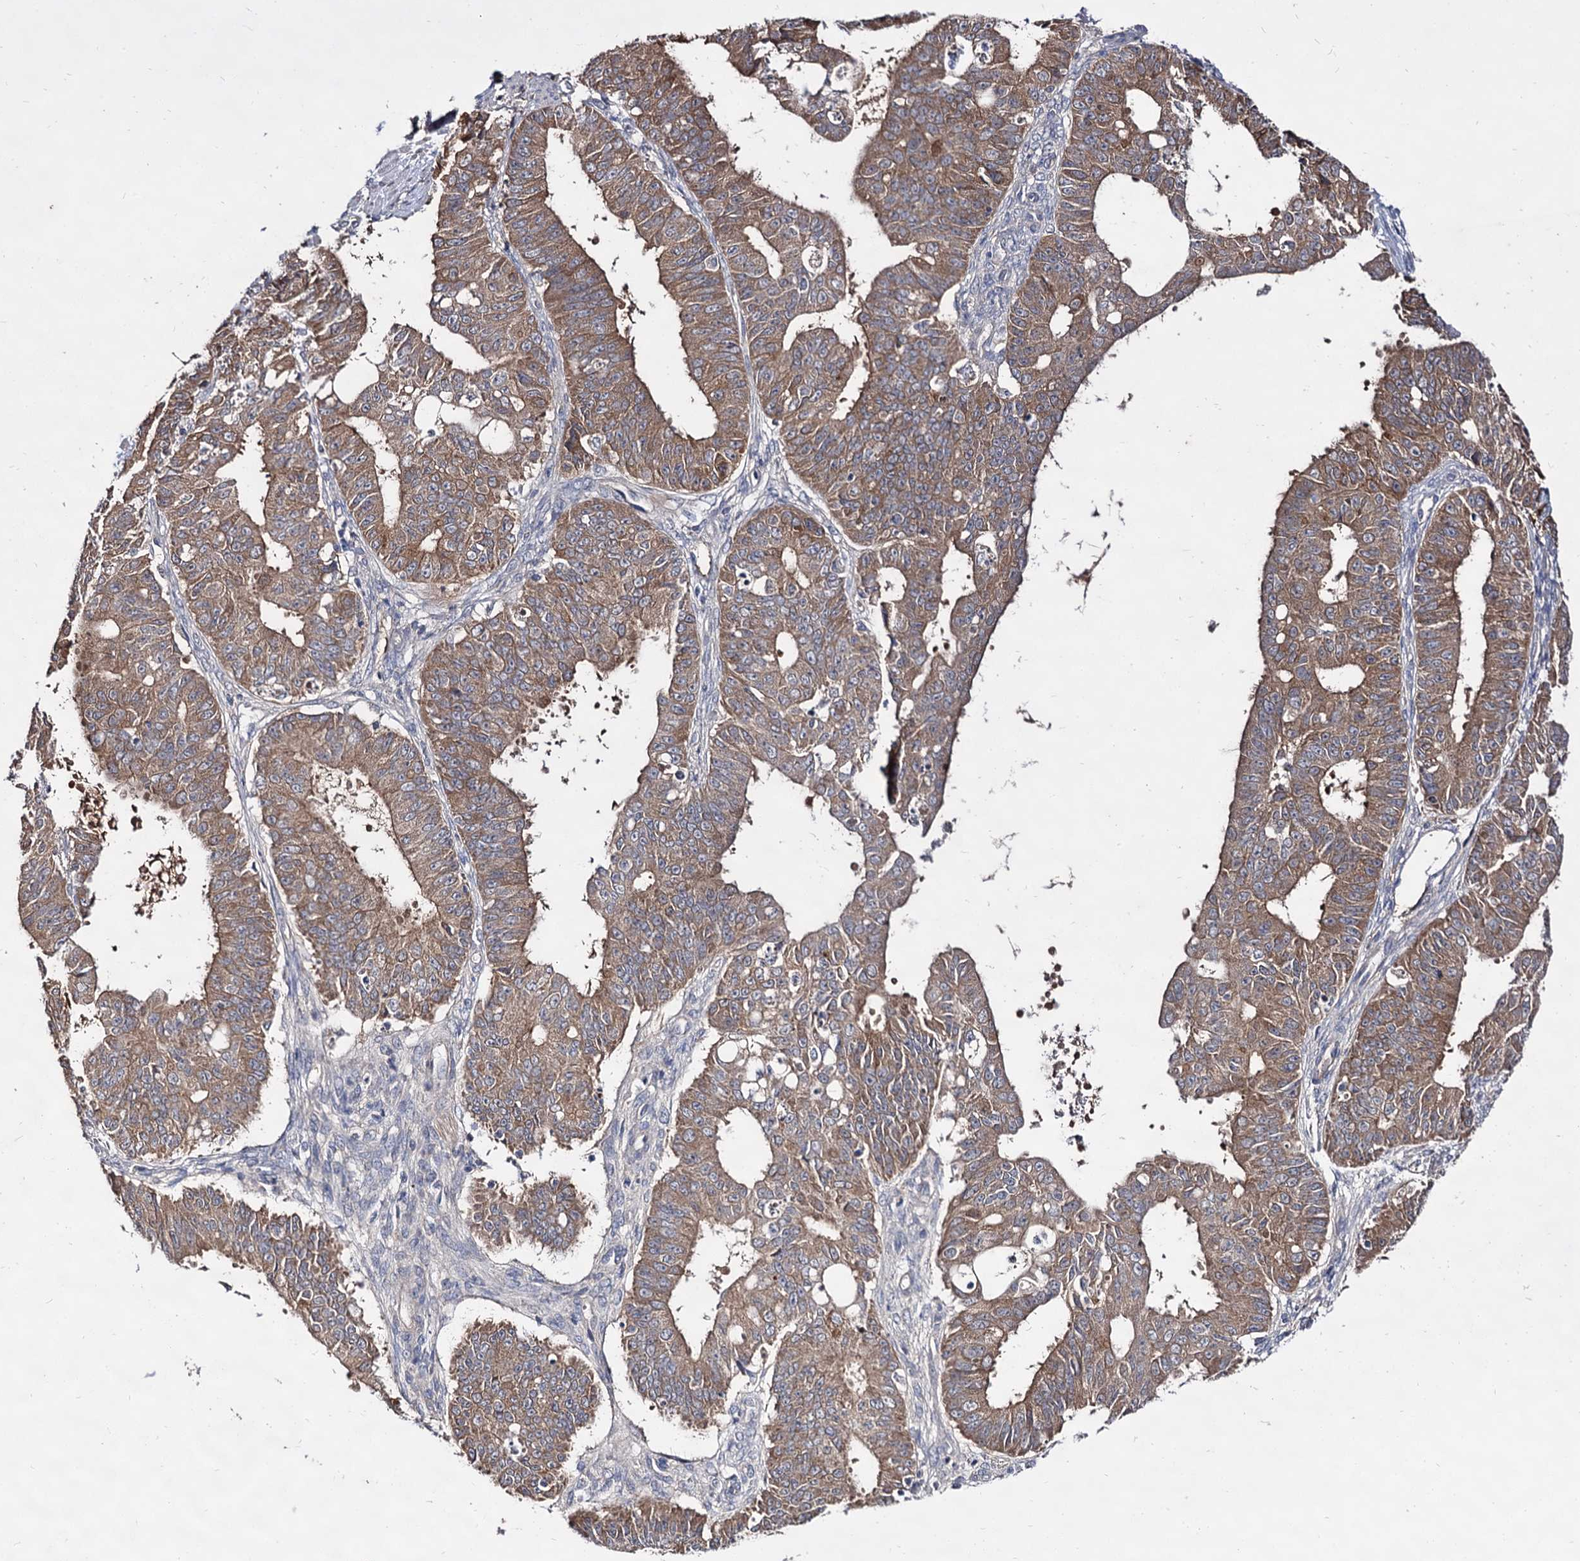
{"staining": {"intensity": "moderate", "quantity": ">75%", "location": "cytoplasmic/membranous"}, "tissue": "ovarian cancer", "cell_type": "Tumor cells", "image_type": "cancer", "snomed": [{"axis": "morphology", "description": "Carcinoma, endometroid"}, {"axis": "topography", "description": "Appendix"}, {"axis": "topography", "description": "Ovary"}], "caption": "This is an image of IHC staining of ovarian cancer, which shows moderate expression in the cytoplasmic/membranous of tumor cells.", "gene": "ARFIP2", "patient": {"sex": "female", "age": 42}}